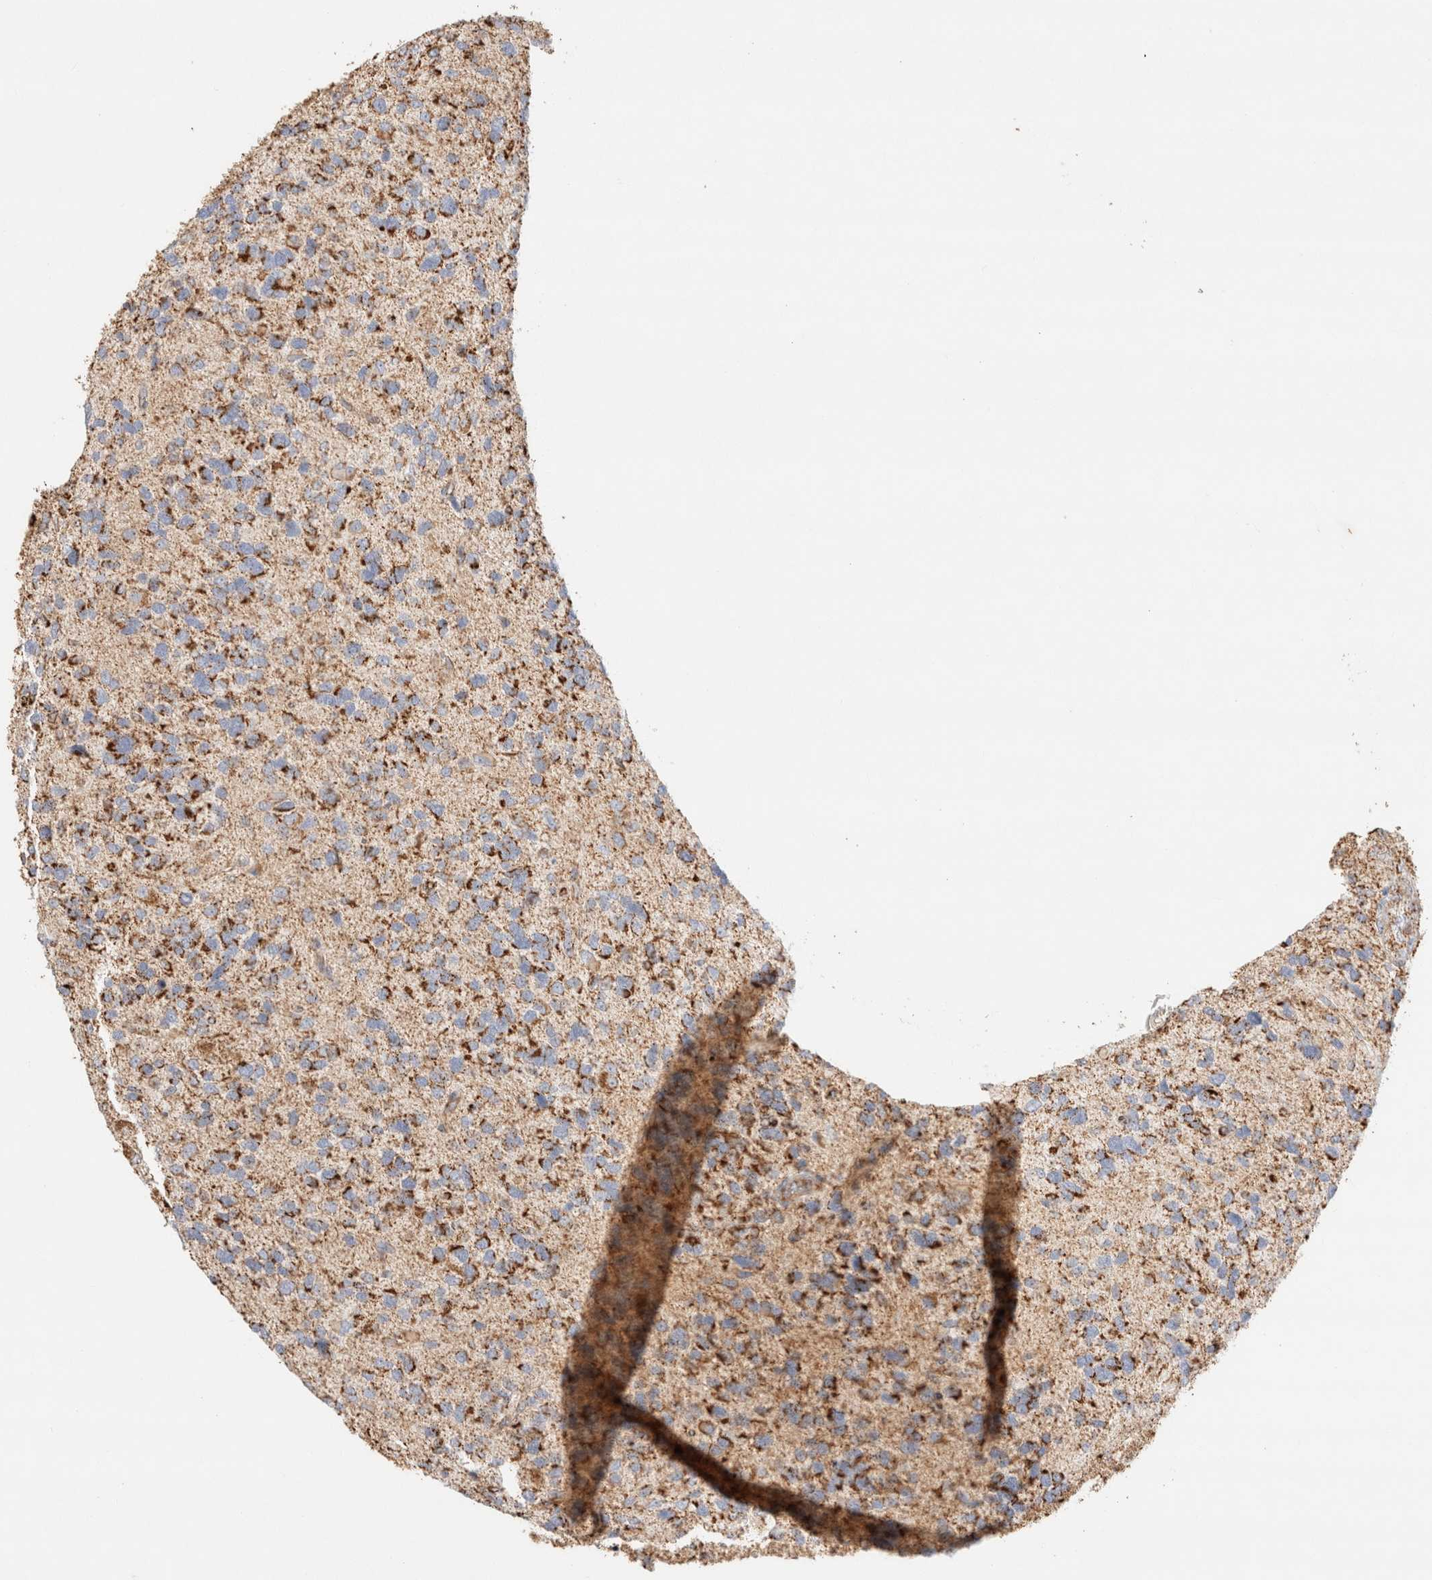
{"staining": {"intensity": "strong", "quantity": ">75%", "location": "cytoplasmic/membranous"}, "tissue": "glioma", "cell_type": "Tumor cells", "image_type": "cancer", "snomed": [{"axis": "morphology", "description": "Glioma, malignant, High grade"}, {"axis": "topography", "description": "Brain"}], "caption": "Malignant glioma (high-grade) tissue demonstrates strong cytoplasmic/membranous staining in about >75% of tumor cells, visualized by immunohistochemistry.", "gene": "PHB2", "patient": {"sex": "female", "age": 58}}